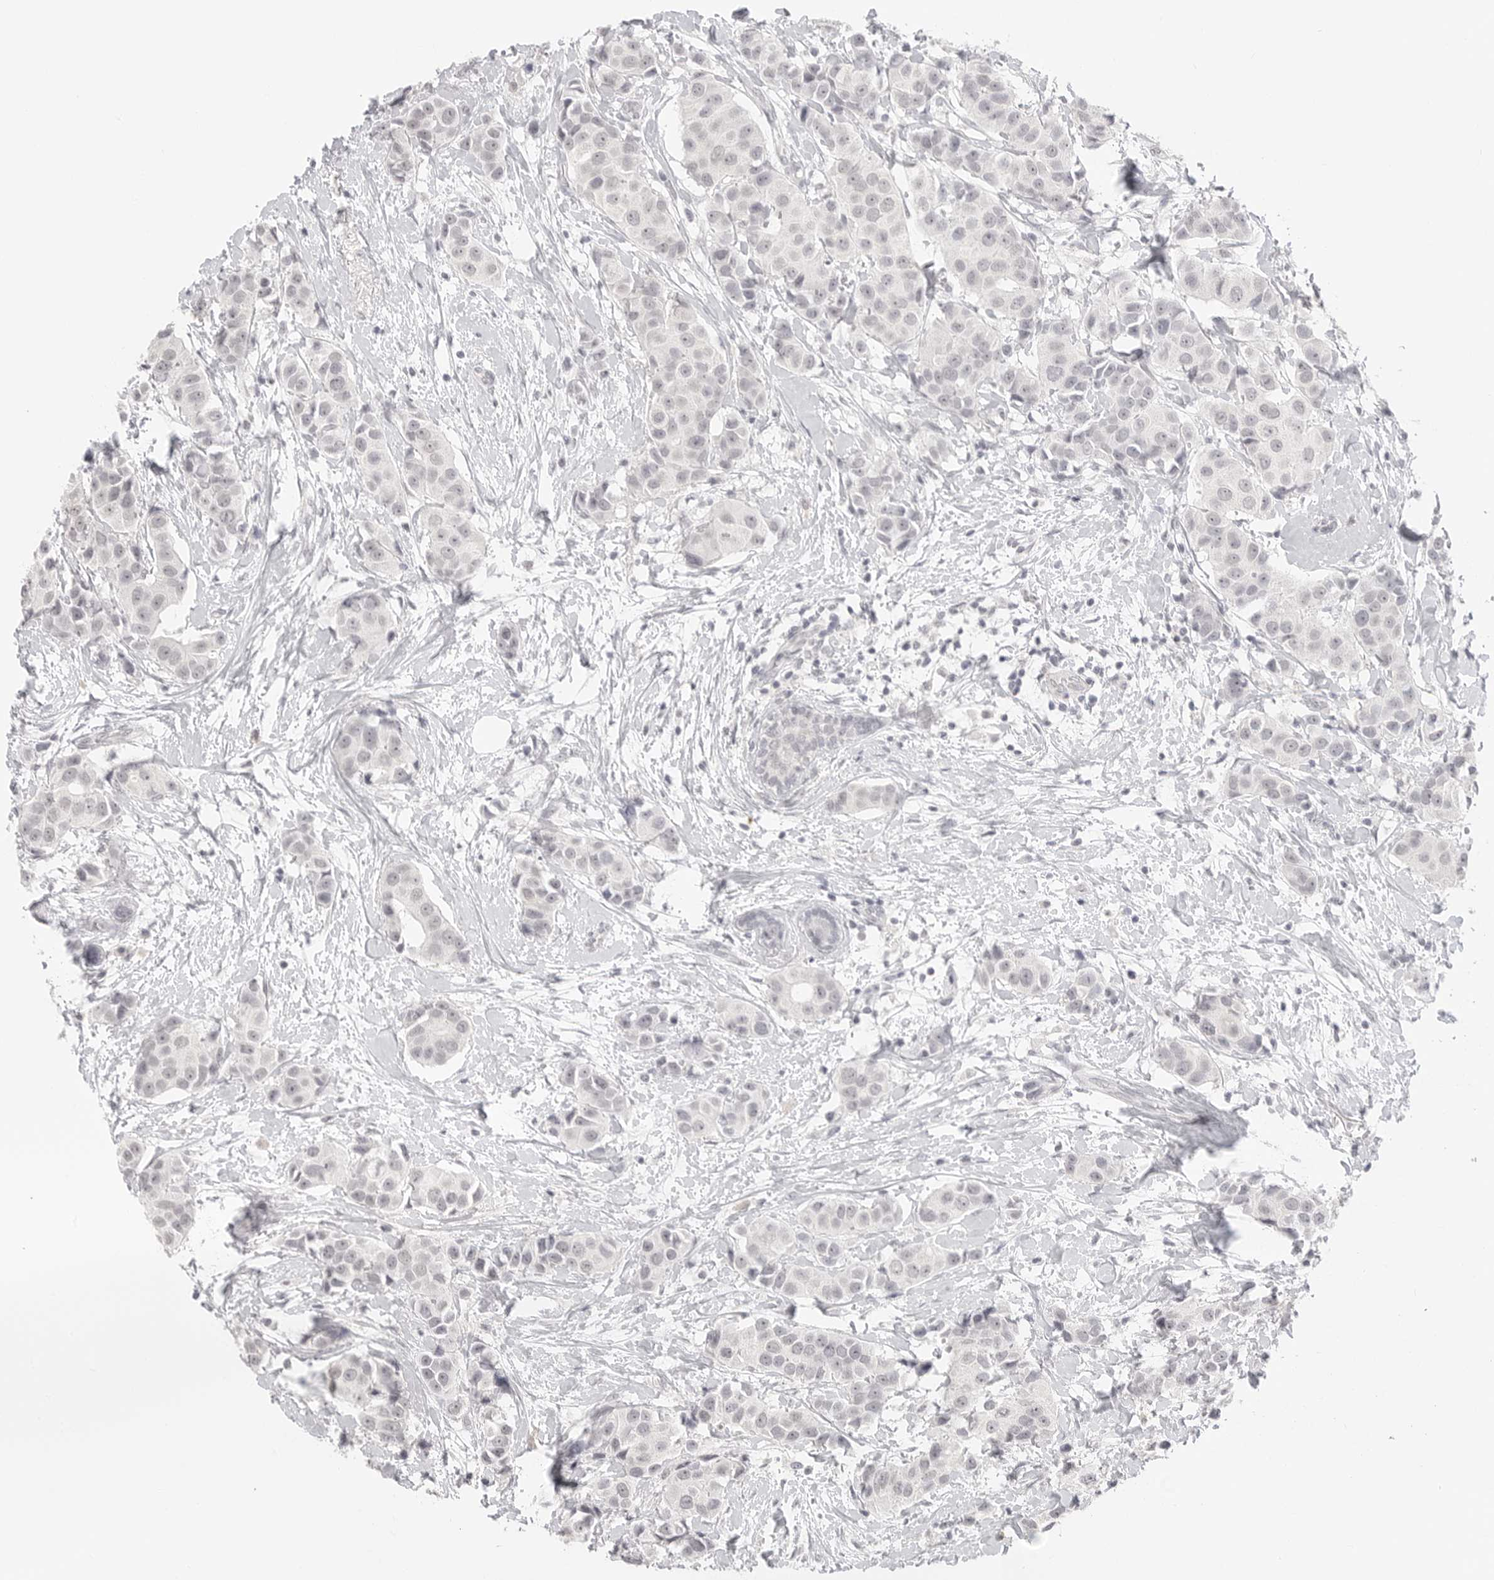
{"staining": {"intensity": "negative", "quantity": "none", "location": "none"}, "tissue": "breast cancer", "cell_type": "Tumor cells", "image_type": "cancer", "snomed": [{"axis": "morphology", "description": "Normal tissue, NOS"}, {"axis": "morphology", "description": "Duct carcinoma"}, {"axis": "topography", "description": "Breast"}], "caption": "This is an immunohistochemistry histopathology image of human intraductal carcinoma (breast). There is no expression in tumor cells.", "gene": "KLK11", "patient": {"sex": "female", "age": 39}}